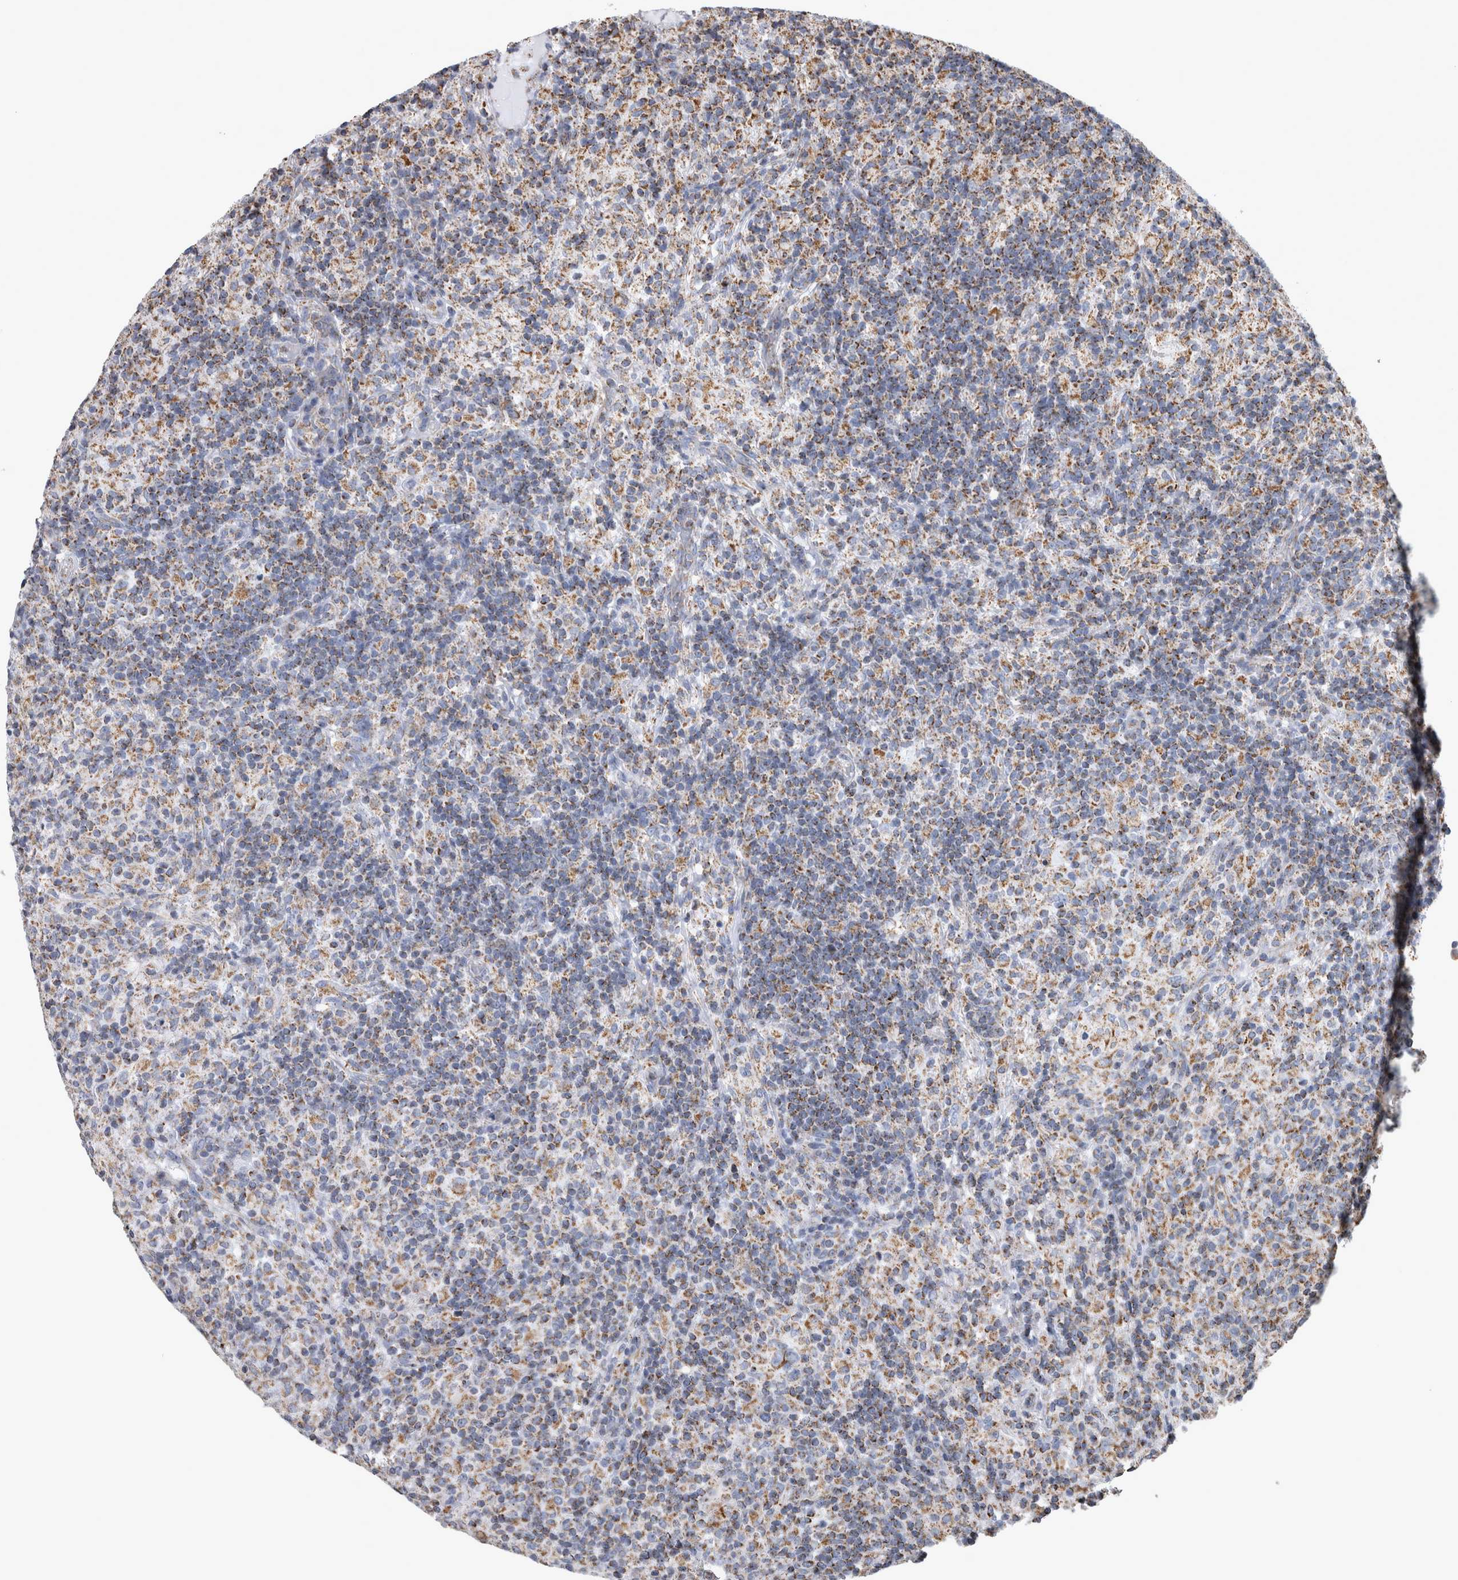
{"staining": {"intensity": "moderate", "quantity": ">75%", "location": "cytoplasmic/membranous"}, "tissue": "lymphoma", "cell_type": "Tumor cells", "image_type": "cancer", "snomed": [{"axis": "morphology", "description": "Hodgkin's disease, NOS"}, {"axis": "topography", "description": "Lymph node"}], "caption": "Tumor cells show medium levels of moderate cytoplasmic/membranous positivity in approximately >75% of cells in human lymphoma. (brown staining indicates protein expression, while blue staining denotes nuclei).", "gene": "MDH2", "patient": {"sex": "male", "age": 70}}